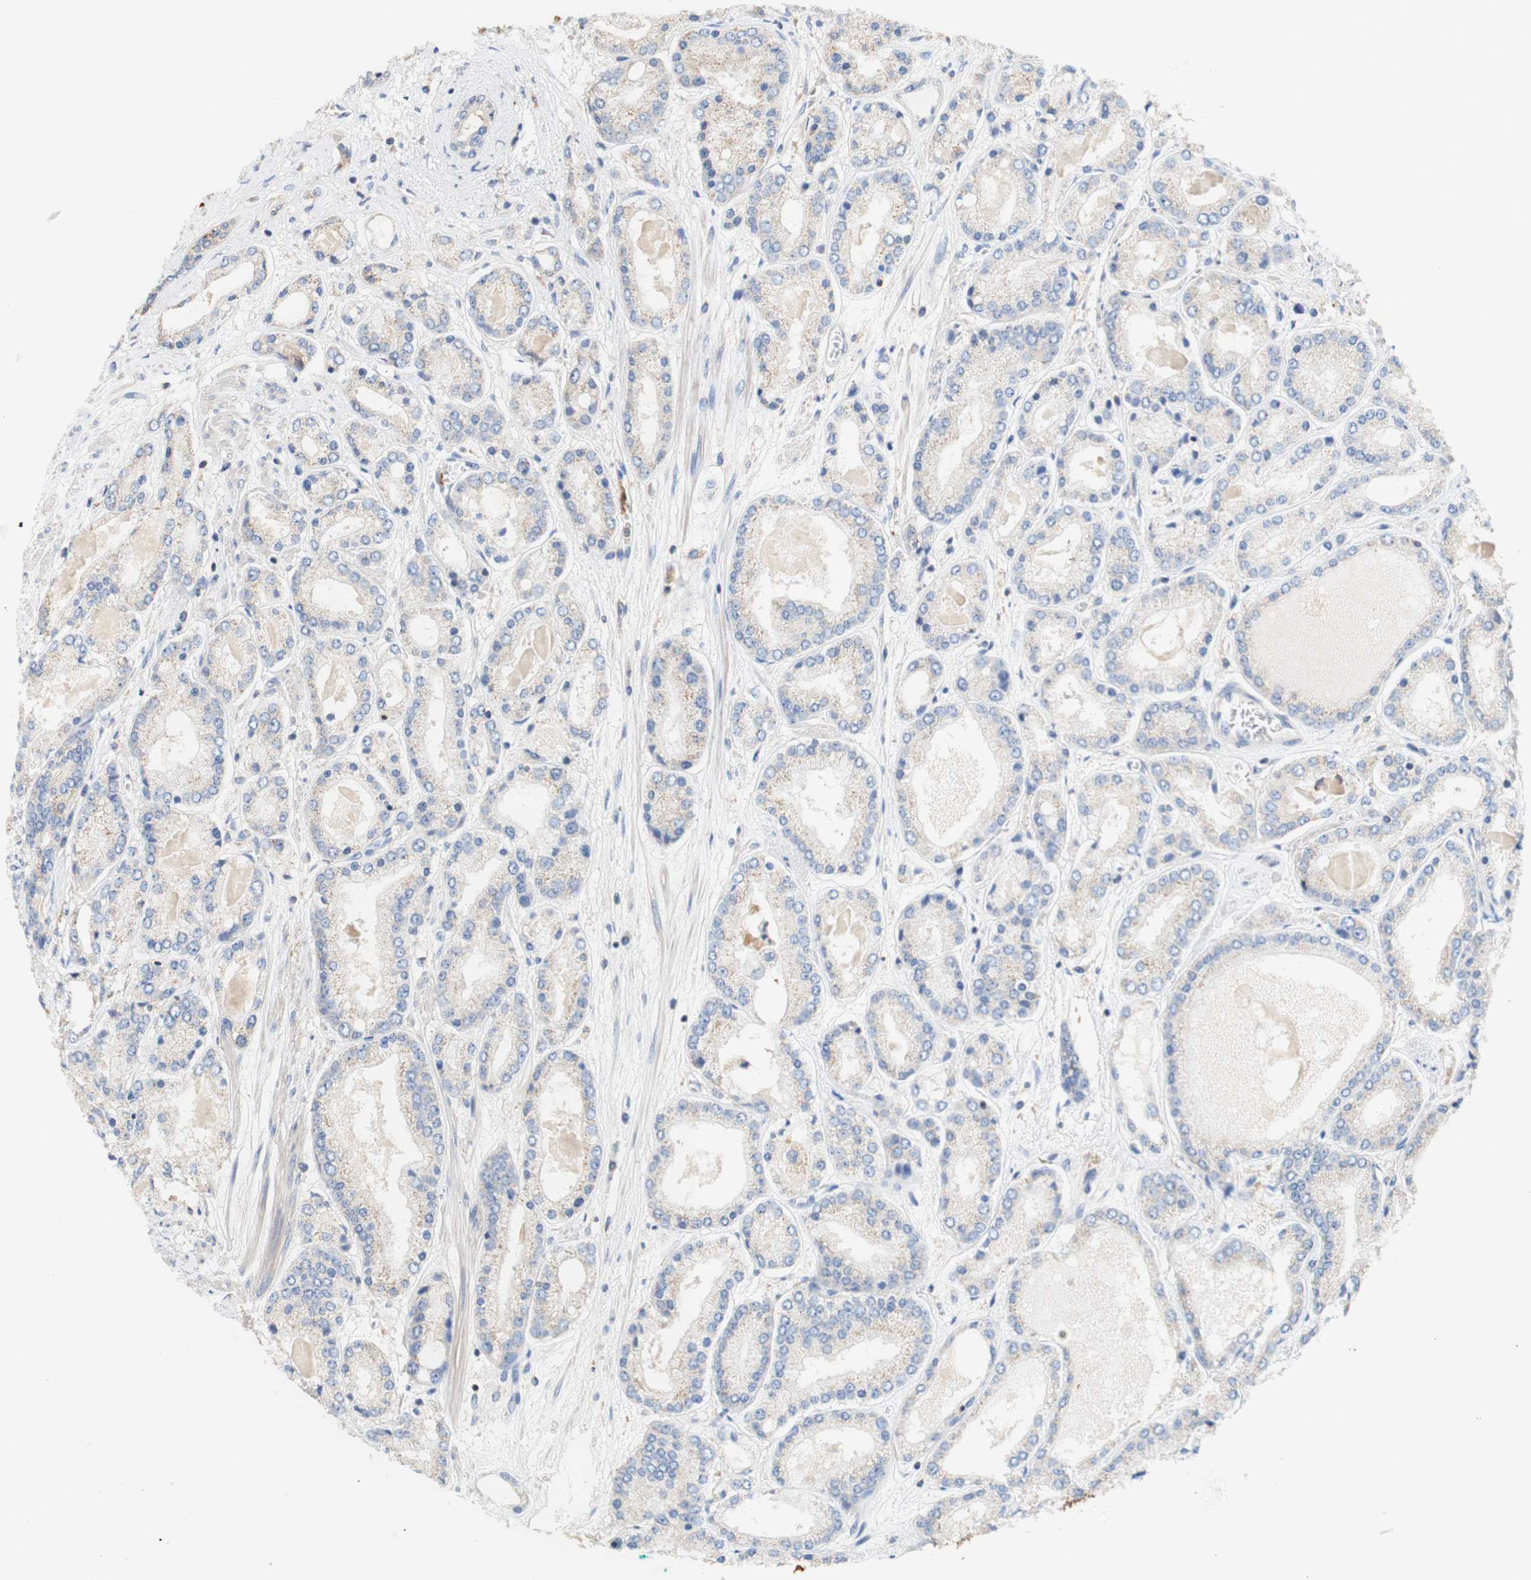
{"staining": {"intensity": "weak", "quantity": "<25%", "location": "cytoplasmic/membranous"}, "tissue": "prostate cancer", "cell_type": "Tumor cells", "image_type": "cancer", "snomed": [{"axis": "morphology", "description": "Adenocarcinoma, High grade"}, {"axis": "topography", "description": "Prostate"}], "caption": "Tumor cells are negative for protein expression in human prostate cancer. (DAB IHC, high magnification).", "gene": "PCDH7", "patient": {"sex": "male", "age": 59}}